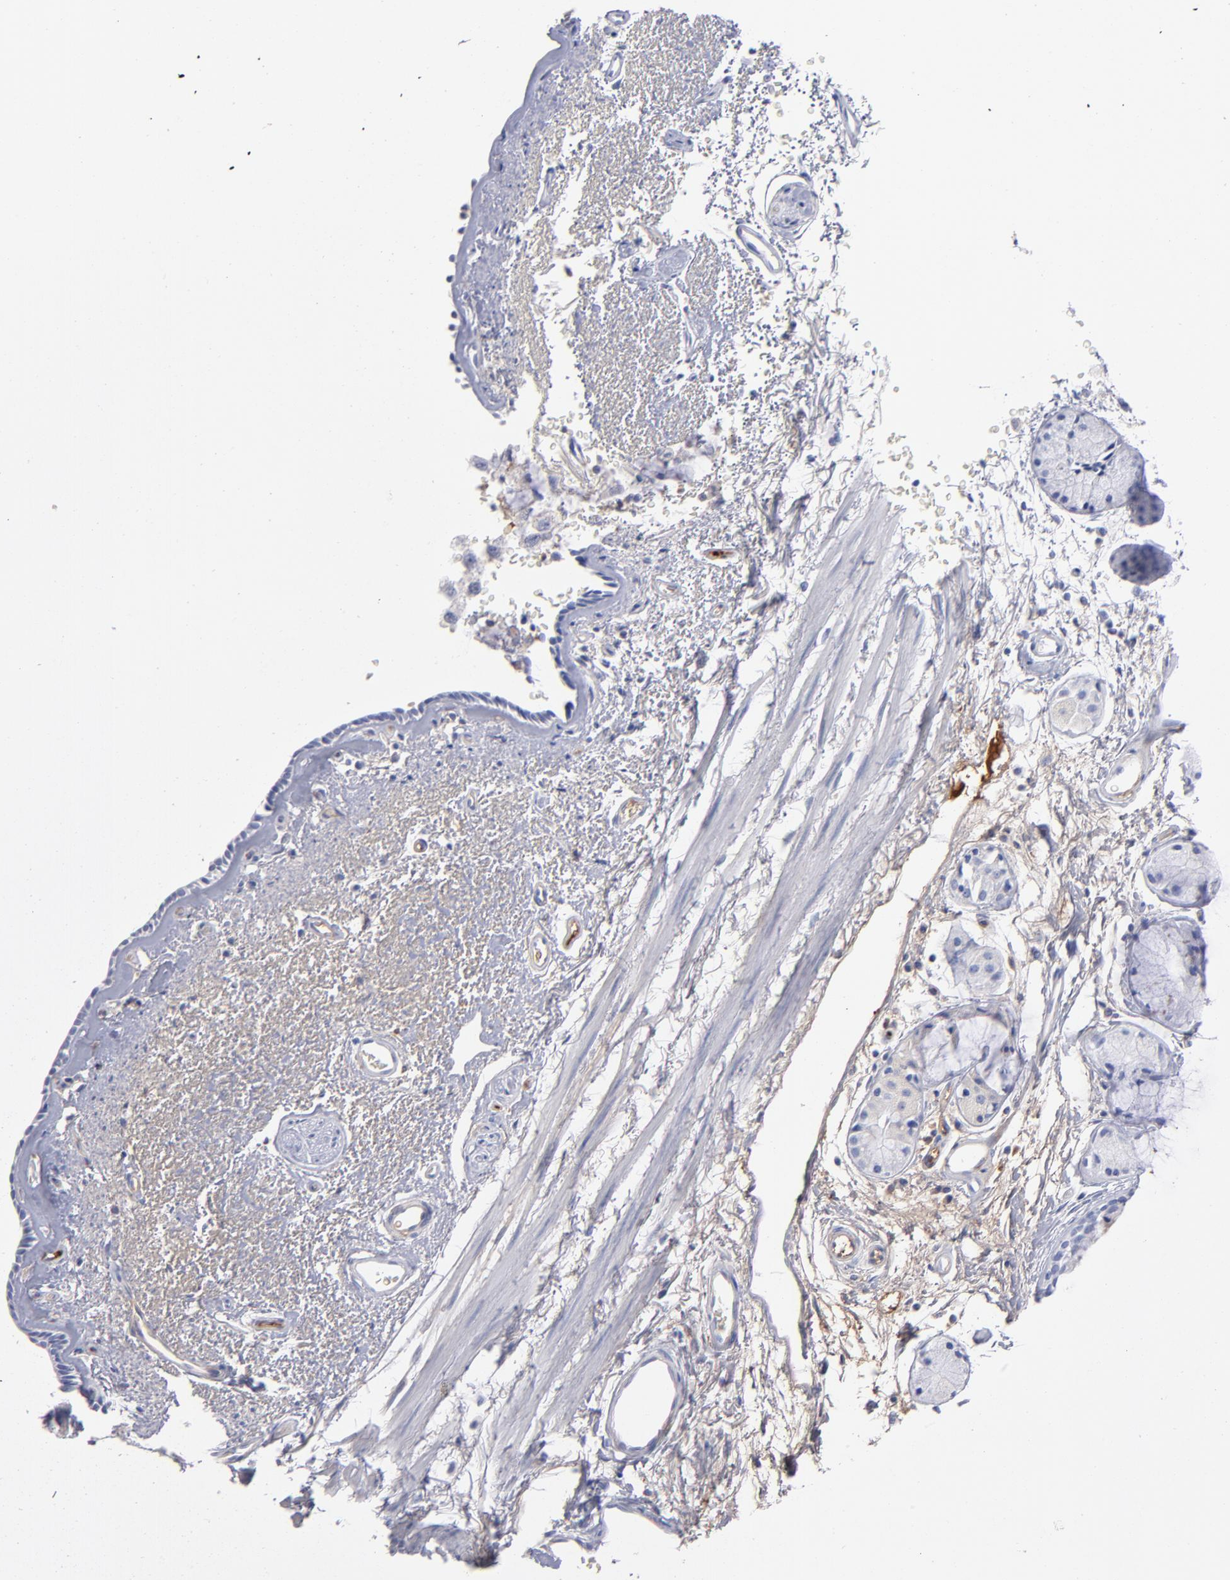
{"staining": {"intensity": "weak", "quantity": "25%-75%", "location": "cytoplasmic/membranous"}, "tissue": "bronchus", "cell_type": "Respiratory epithelial cells", "image_type": "normal", "snomed": [{"axis": "morphology", "description": "Normal tissue, NOS"}, {"axis": "morphology", "description": "Adenocarcinoma, NOS"}, {"axis": "topography", "description": "Bronchus"}, {"axis": "topography", "description": "Lung"}], "caption": "A micrograph of bronchus stained for a protein displays weak cytoplasmic/membranous brown staining in respiratory epithelial cells. Immunohistochemistry (ihc) stains the protein in brown and the nuclei are stained blue.", "gene": "HP", "patient": {"sex": "male", "age": 71}}